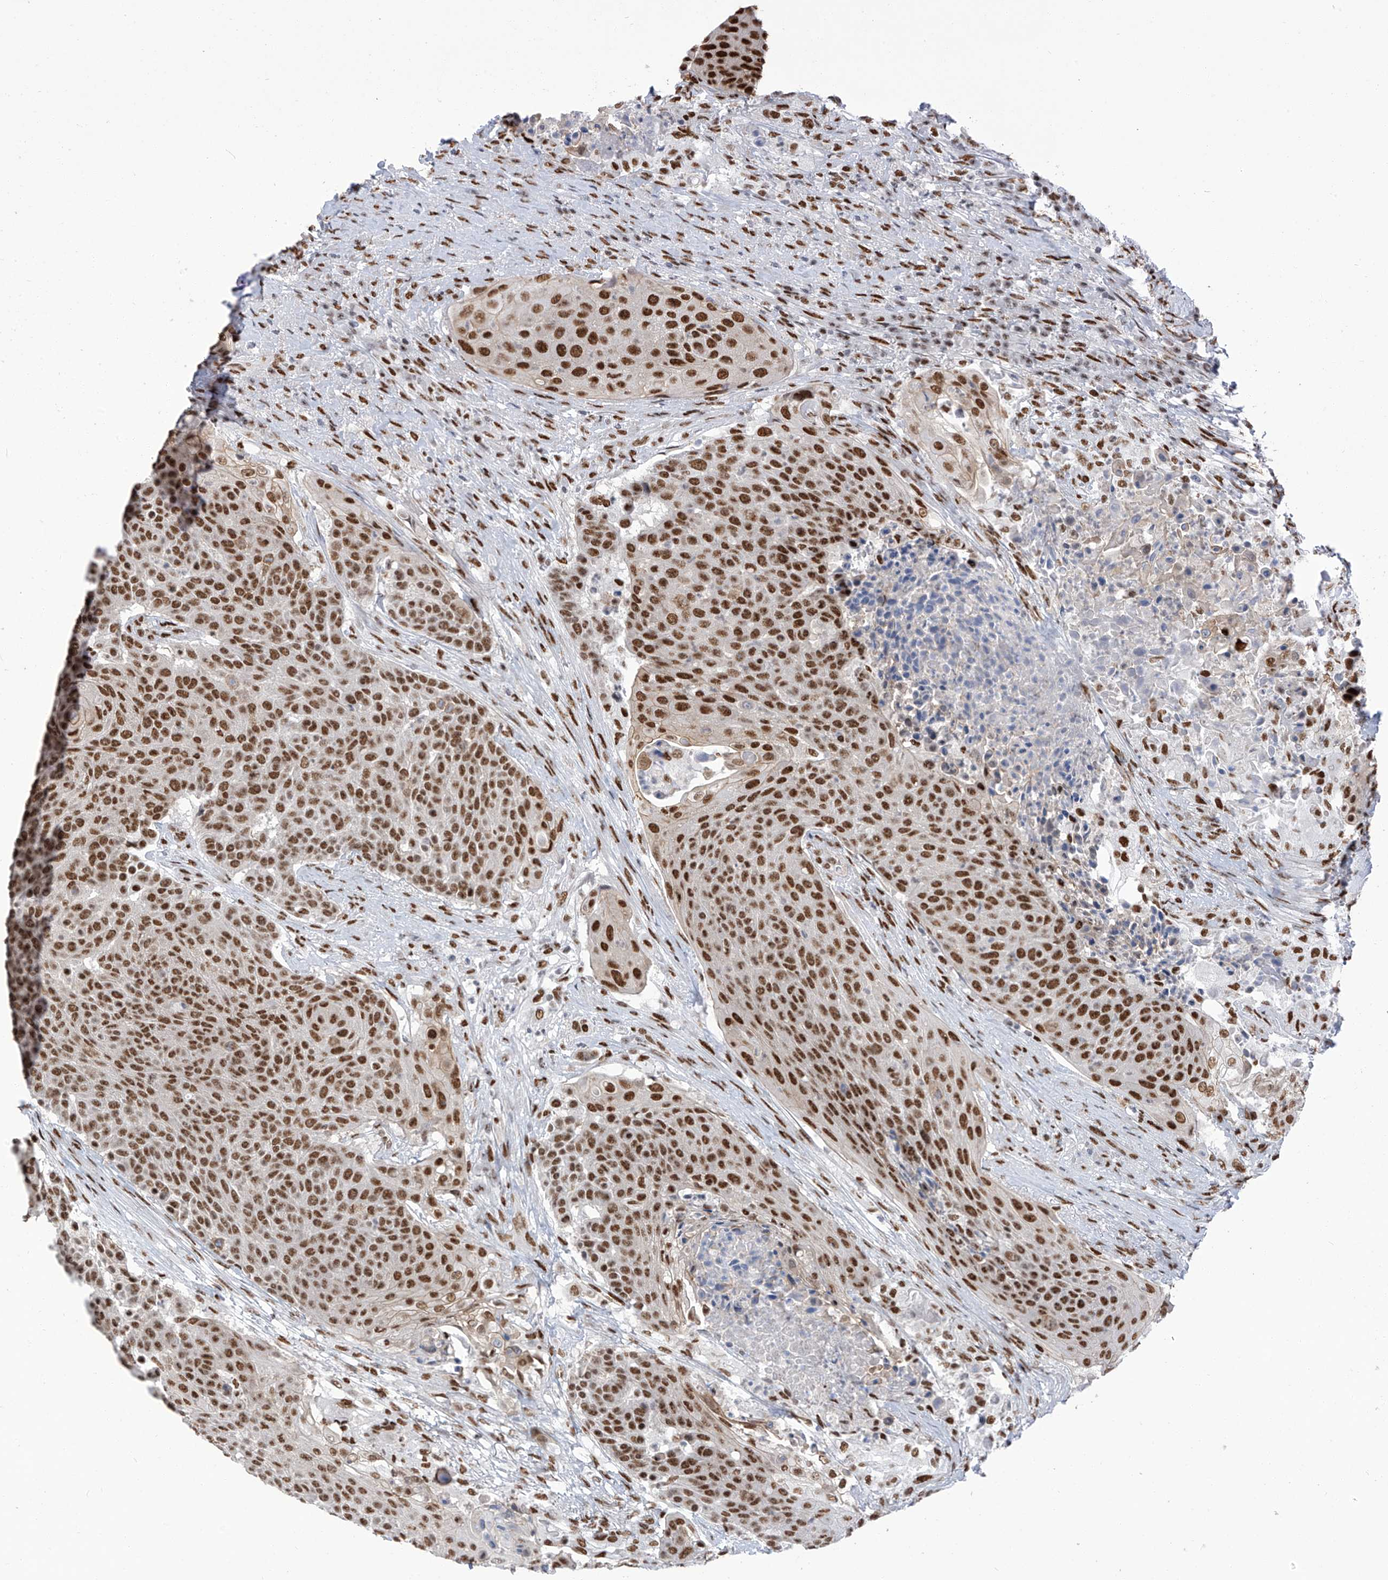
{"staining": {"intensity": "moderate", "quantity": ">75%", "location": "nuclear"}, "tissue": "urothelial cancer", "cell_type": "Tumor cells", "image_type": "cancer", "snomed": [{"axis": "morphology", "description": "Urothelial carcinoma, High grade"}, {"axis": "topography", "description": "Urinary bladder"}], "caption": "Protein positivity by immunohistochemistry (IHC) demonstrates moderate nuclear expression in about >75% of tumor cells in urothelial carcinoma (high-grade).", "gene": "KHSRP", "patient": {"sex": "female", "age": 63}}